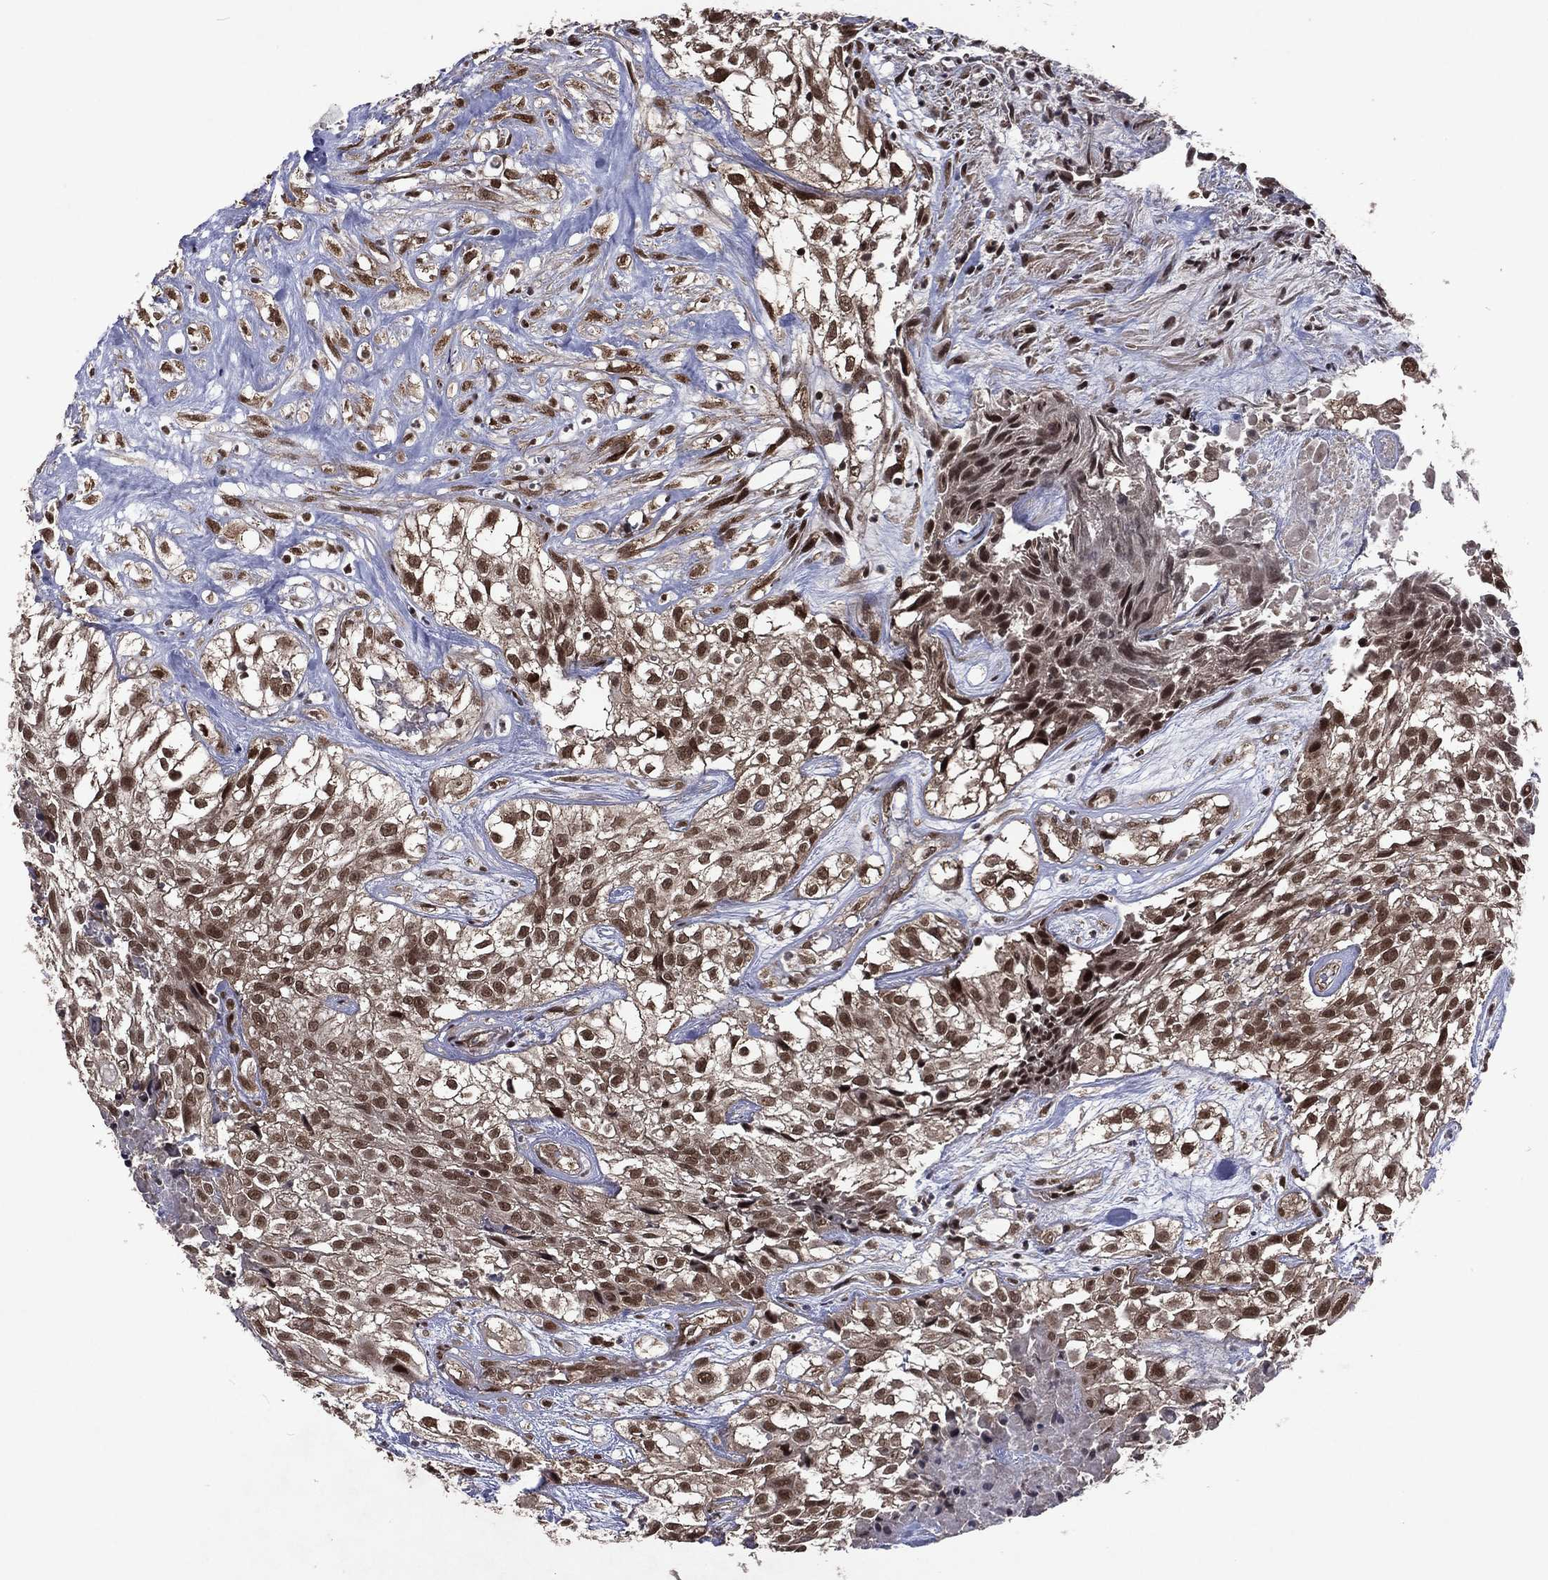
{"staining": {"intensity": "strong", "quantity": "25%-75%", "location": "nuclear"}, "tissue": "urothelial cancer", "cell_type": "Tumor cells", "image_type": "cancer", "snomed": [{"axis": "morphology", "description": "Urothelial carcinoma, High grade"}, {"axis": "topography", "description": "Urinary bladder"}], "caption": "Strong nuclear protein positivity is seen in about 25%-75% of tumor cells in high-grade urothelial carcinoma.", "gene": "DMAP1", "patient": {"sex": "male", "age": 56}}